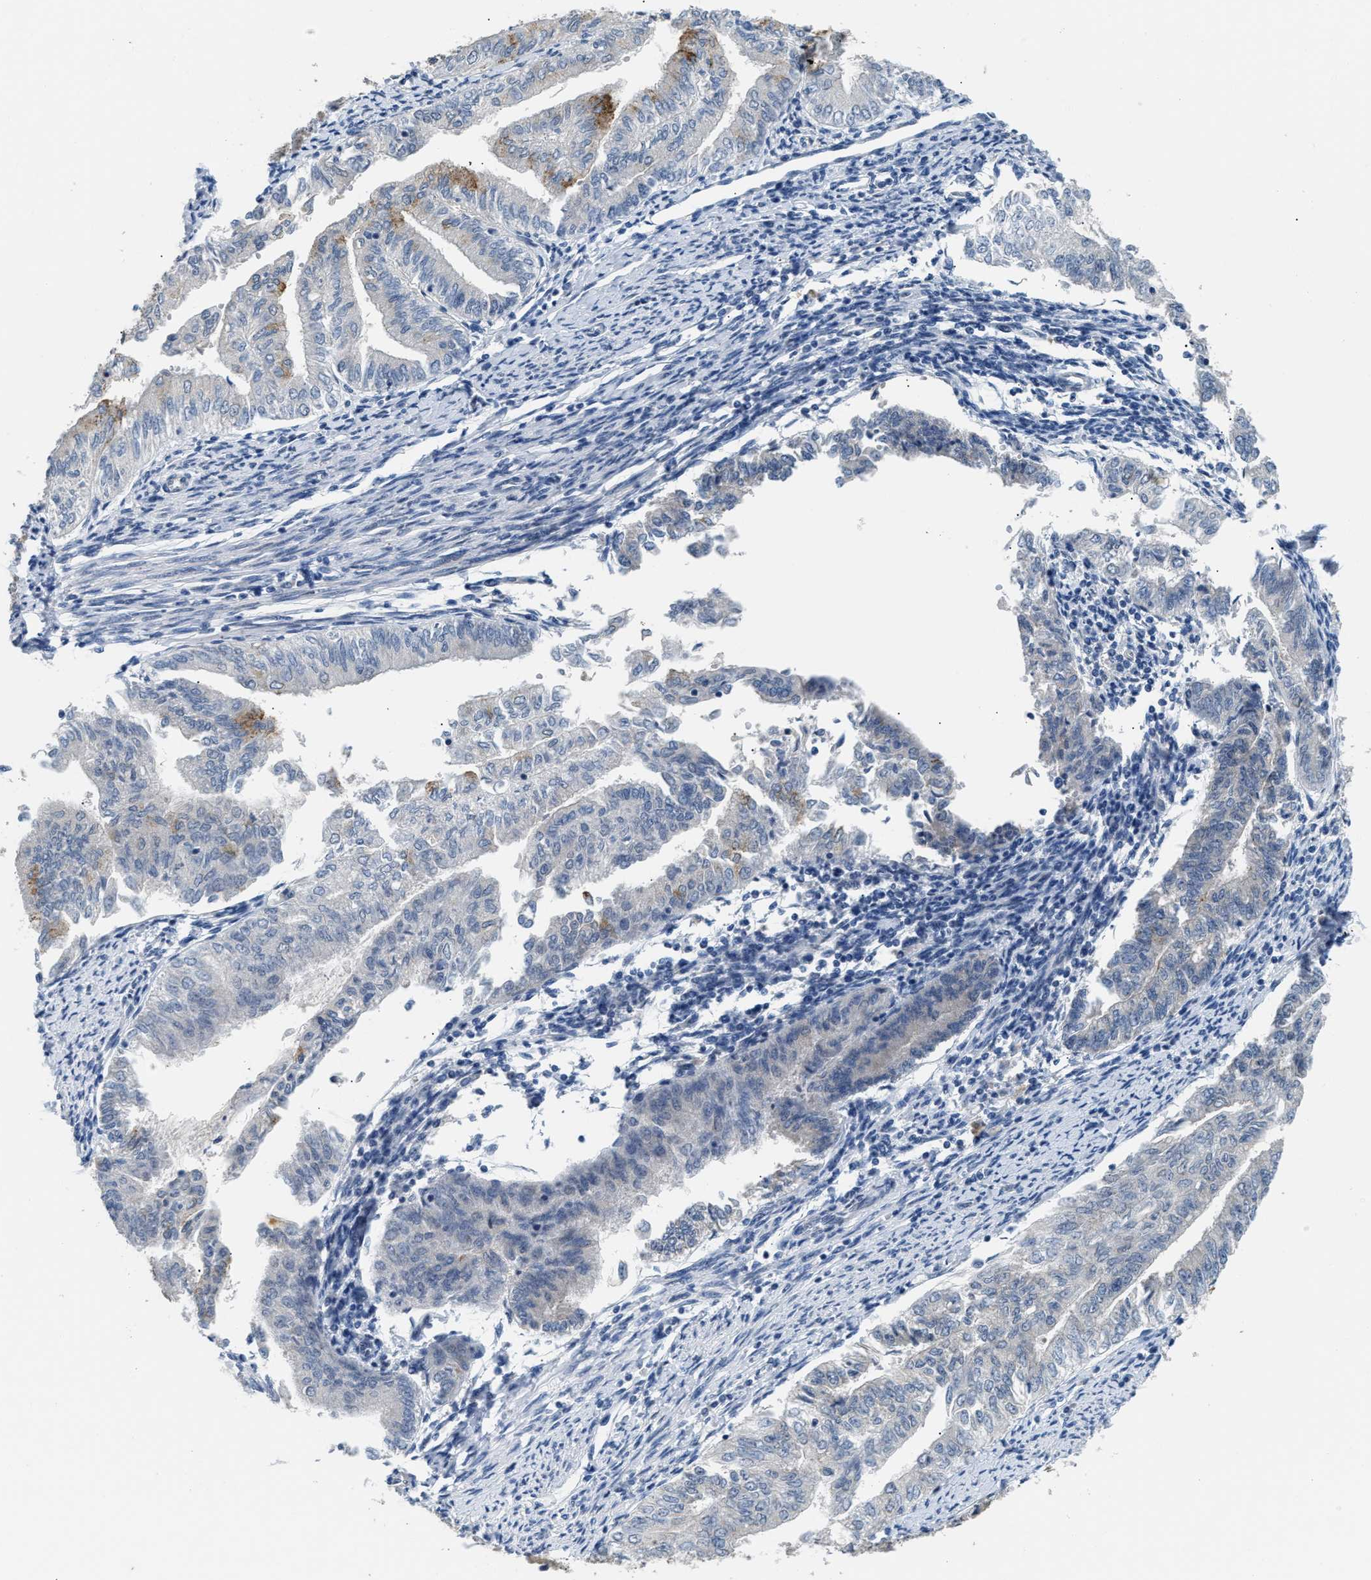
{"staining": {"intensity": "moderate", "quantity": "<25%", "location": "cytoplasmic/membranous"}, "tissue": "endometrial cancer", "cell_type": "Tumor cells", "image_type": "cancer", "snomed": [{"axis": "morphology", "description": "Adenocarcinoma, NOS"}, {"axis": "topography", "description": "Endometrium"}], "caption": "A high-resolution photomicrograph shows immunohistochemistry staining of endometrial cancer (adenocarcinoma), which exhibits moderate cytoplasmic/membranous positivity in about <25% of tumor cells.", "gene": "PPM1H", "patient": {"sex": "female", "age": 66}}